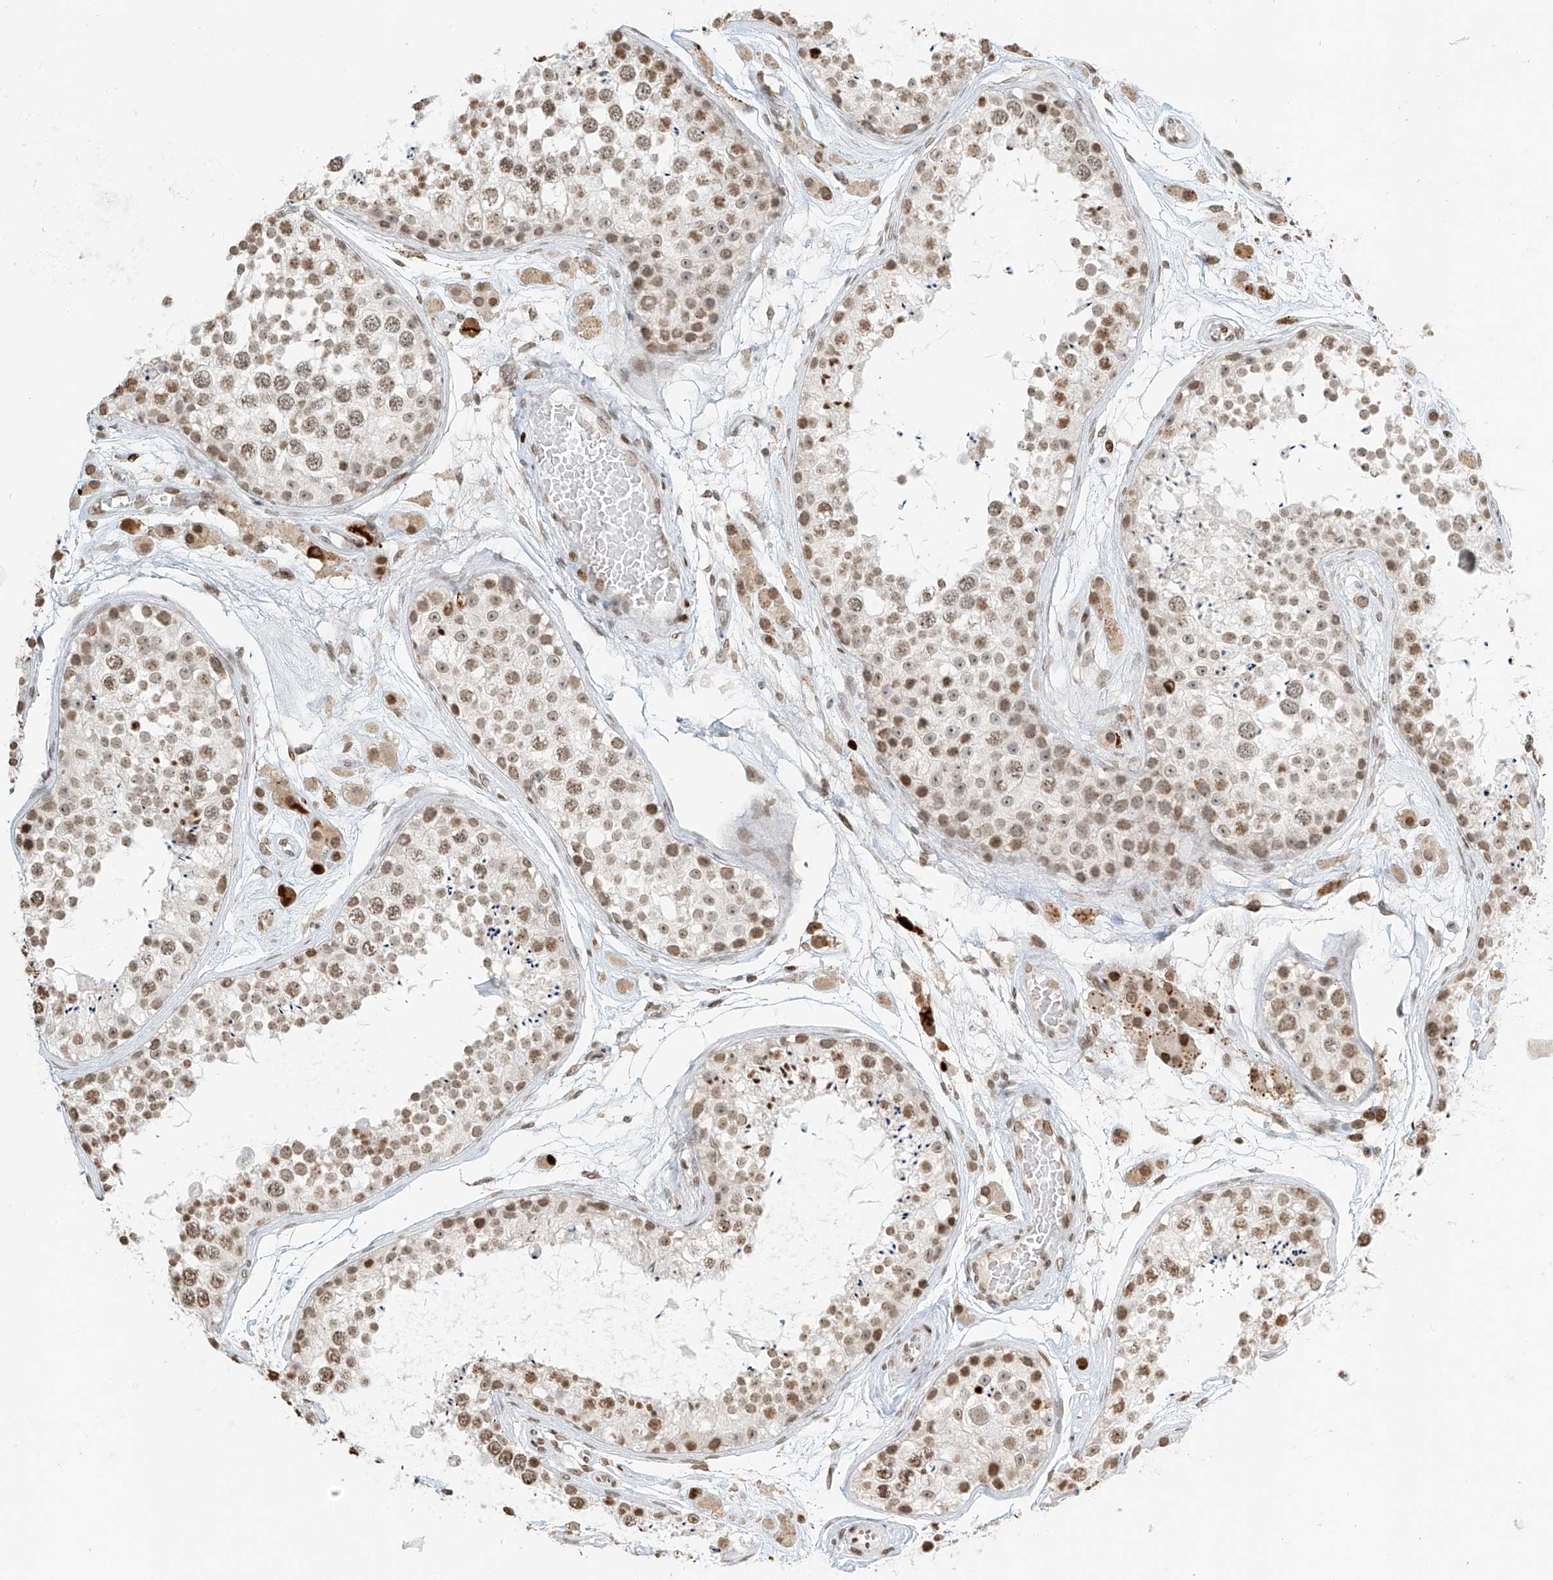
{"staining": {"intensity": "moderate", "quantity": ">75%", "location": "nuclear"}, "tissue": "testis", "cell_type": "Cells in seminiferous ducts", "image_type": "normal", "snomed": [{"axis": "morphology", "description": "Normal tissue, NOS"}, {"axis": "topography", "description": "Testis"}], "caption": "A micrograph of testis stained for a protein exhibits moderate nuclear brown staining in cells in seminiferous ducts.", "gene": "C17orf58", "patient": {"sex": "male", "age": 25}}